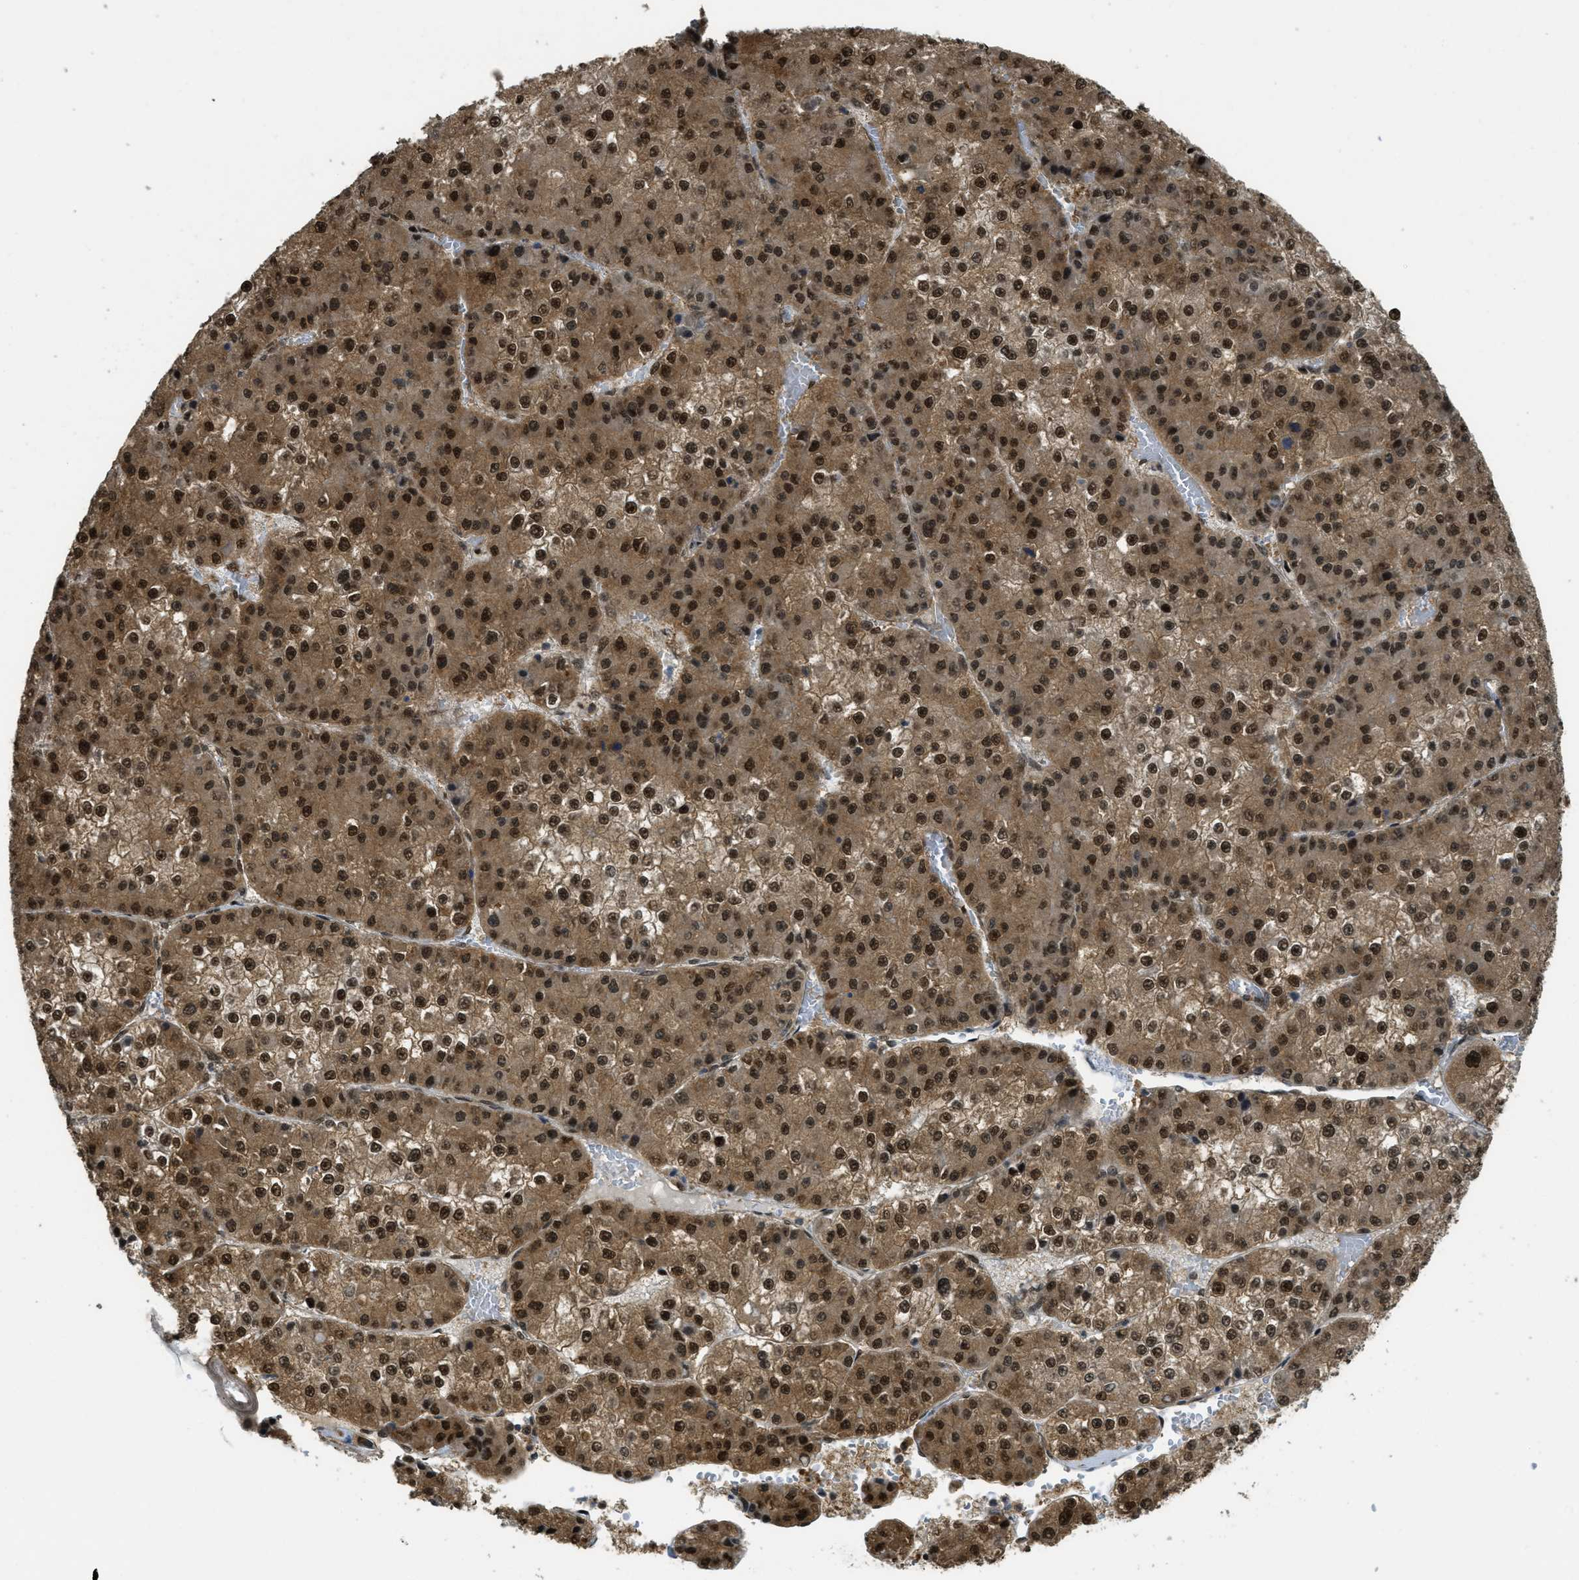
{"staining": {"intensity": "strong", "quantity": ">75%", "location": "nuclear"}, "tissue": "liver cancer", "cell_type": "Tumor cells", "image_type": "cancer", "snomed": [{"axis": "morphology", "description": "Carcinoma, Hepatocellular, NOS"}, {"axis": "topography", "description": "Liver"}], "caption": "Liver hepatocellular carcinoma tissue displays strong nuclear expression in approximately >75% of tumor cells, visualized by immunohistochemistry.", "gene": "PSMC5", "patient": {"sex": "female", "age": 73}}